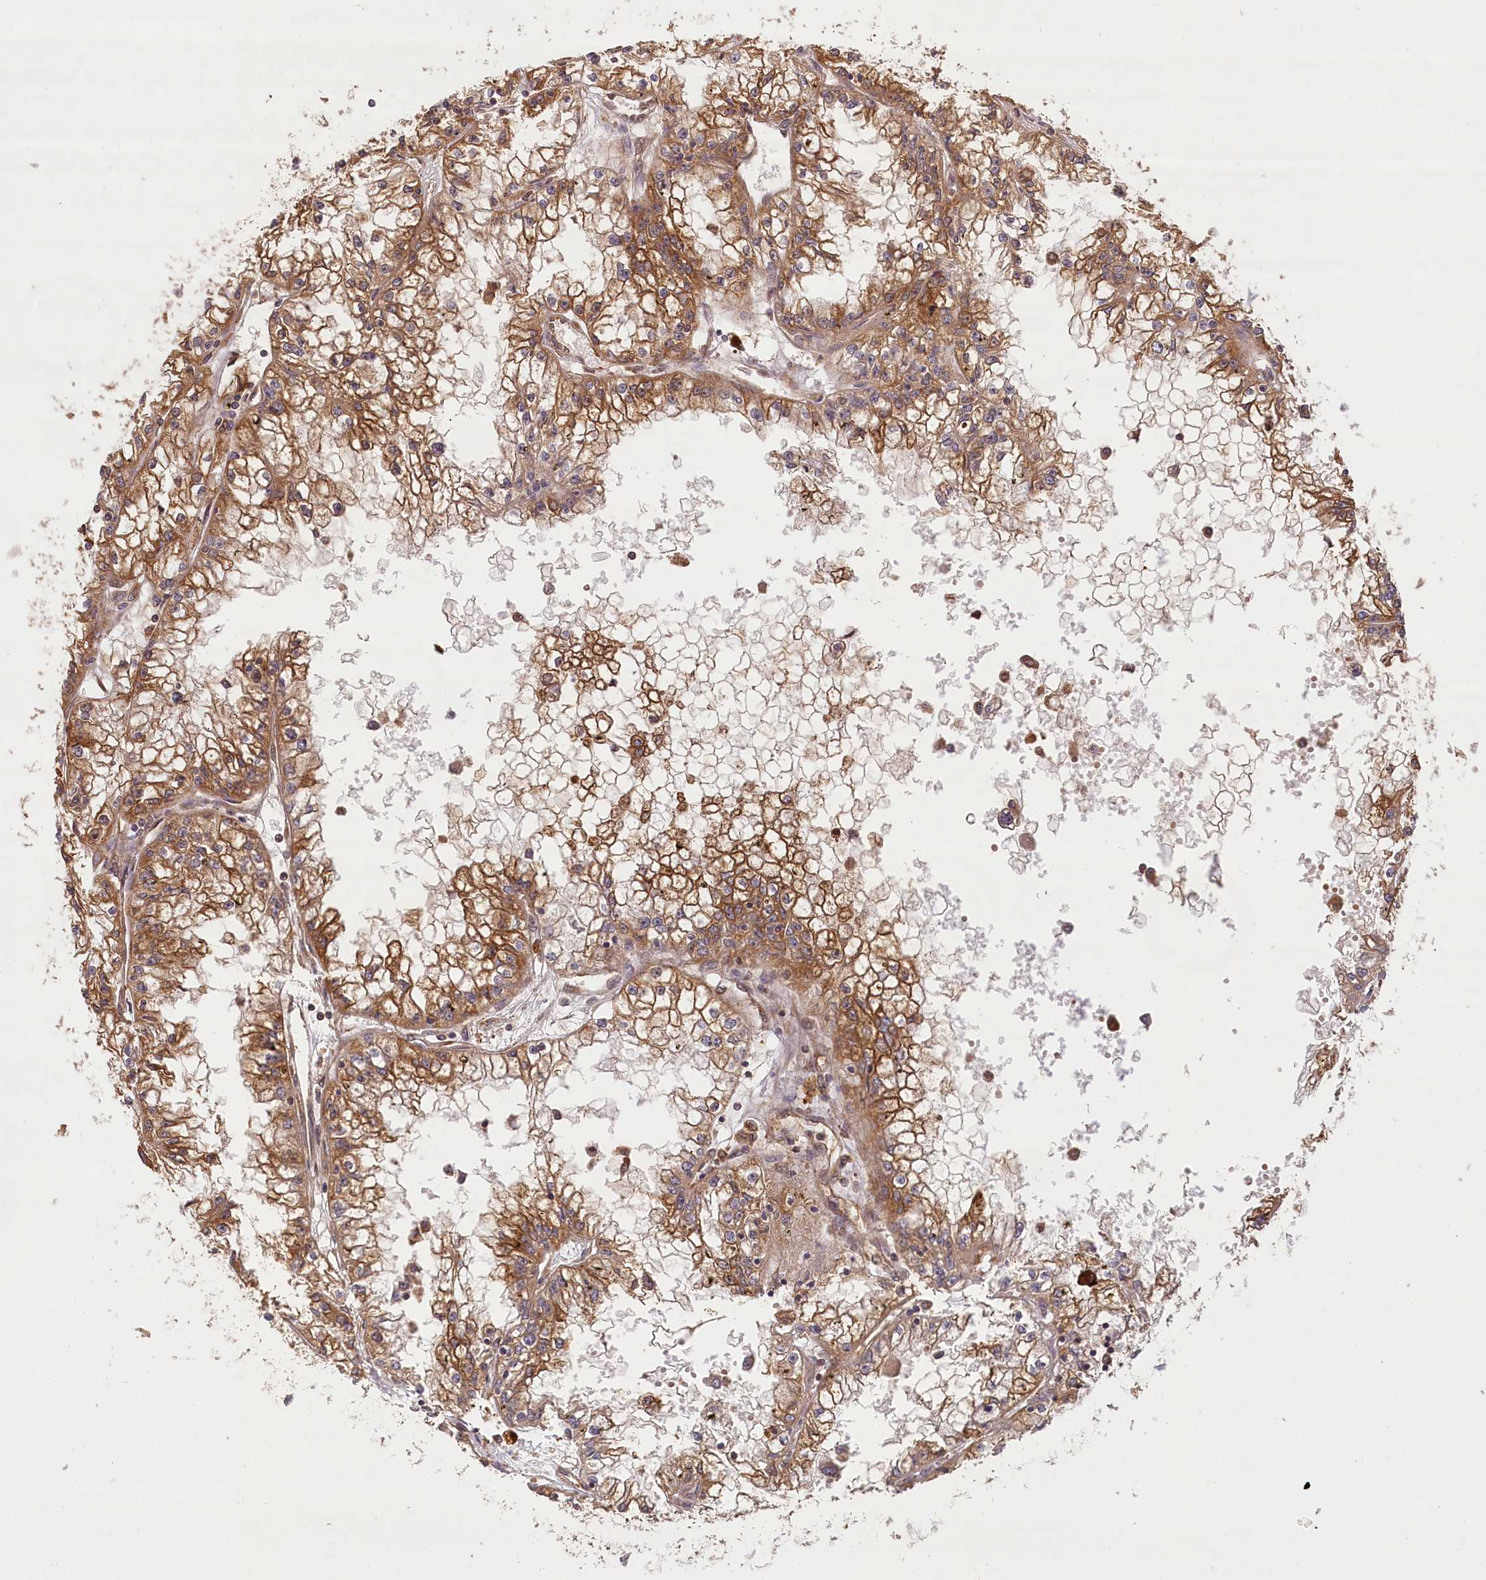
{"staining": {"intensity": "moderate", "quantity": ">75%", "location": "cytoplasmic/membranous"}, "tissue": "renal cancer", "cell_type": "Tumor cells", "image_type": "cancer", "snomed": [{"axis": "morphology", "description": "Adenocarcinoma, NOS"}, {"axis": "topography", "description": "Kidney"}], "caption": "Renal adenocarcinoma tissue exhibits moderate cytoplasmic/membranous staining in about >75% of tumor cells, visualized by immunohistochemistry.", "gene": "LSS", "patient": {"sex": "male", "age": 56}}